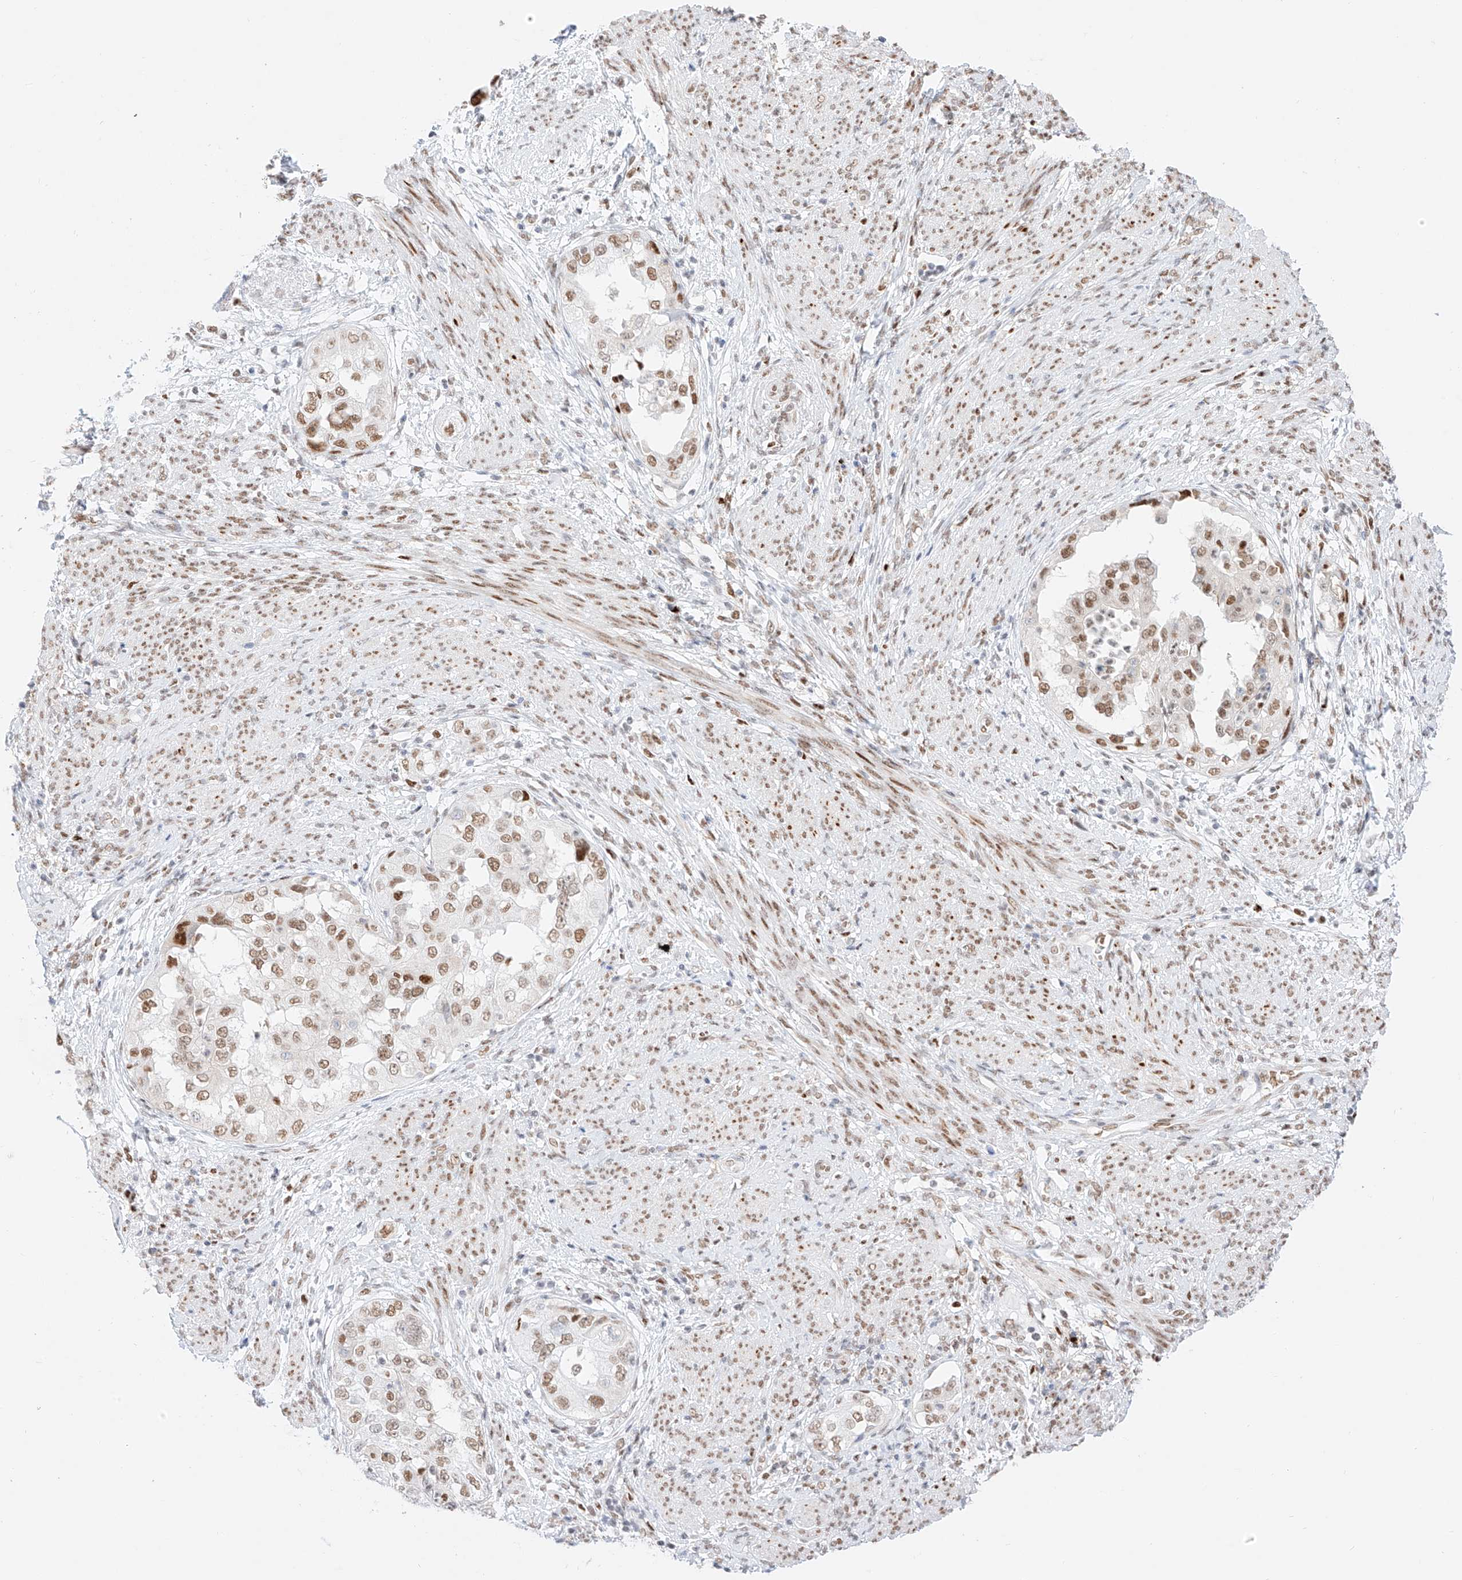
{"staining": {"intensity": "moderate", "quantity": ">75%", "location": "nuclear"}, "tissue": "endometrial cancer", "cell_type": "Tumor cells", "image_type": "cancer", "snomed": [{"axis": "morphology", "description": "Adenocarcinoma, NOS"}, {"axis": "topography", "description": "Endometrium"}], "caption": "The immunohistochemical stain labels moderate nuclear positivity in tumor cells of adenocarcinoma (endometrial) tissue.", "gene": "APIP", "patient": {"sex": "female", "age": 85}}